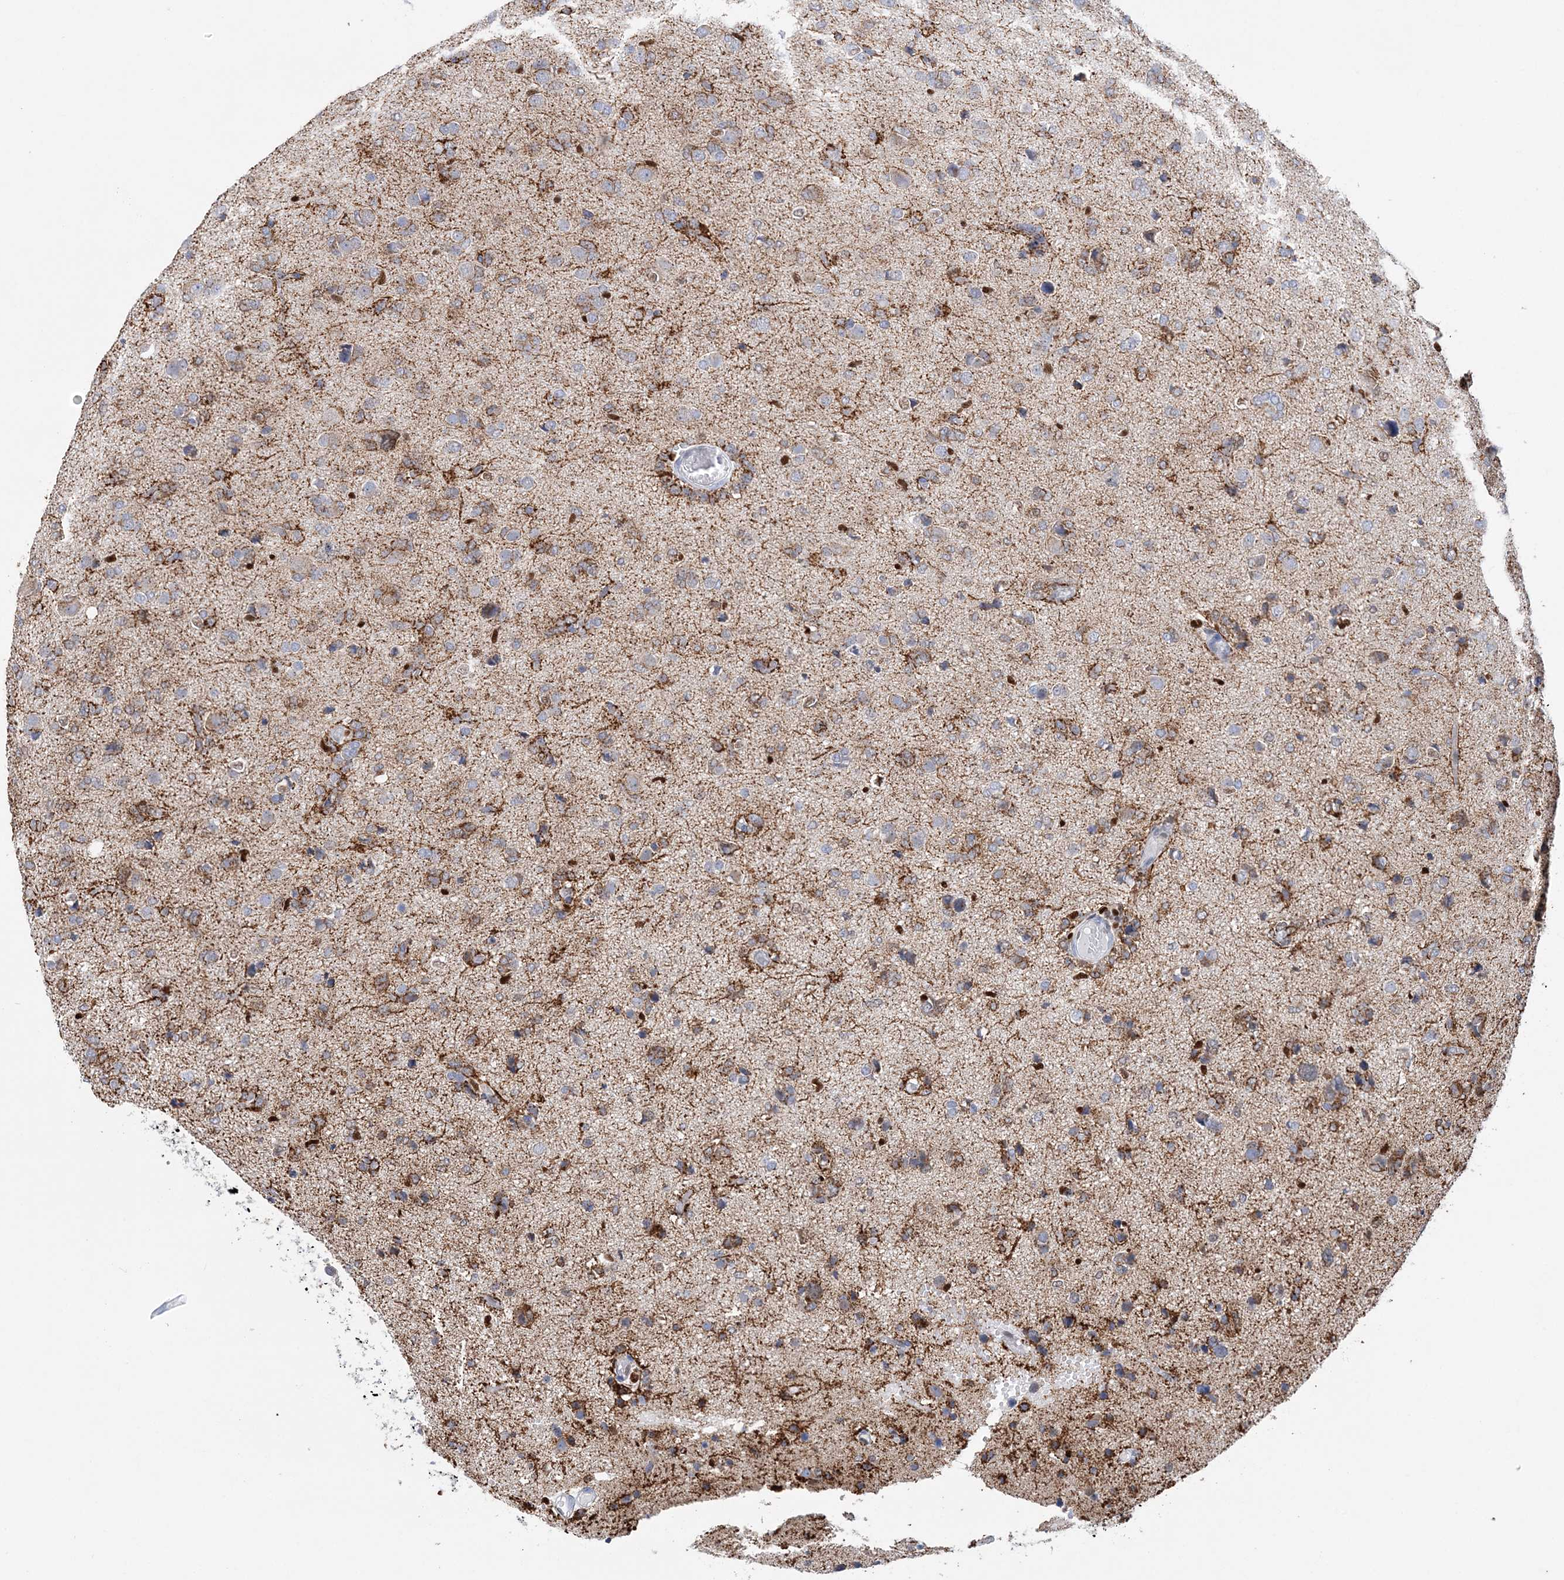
{"staining": {"intensity": "negative", "quantity": "none", "location": "none"}, "tissue": "glioma", "cell_type": "Tumor cells", "image_type": "cancer", "snomed": [{"axis": "morphology", "description": "Glioma, malignant, High grade"}, {"axis": "topography", "description": "Brain"}], "caption": "Tumor cells are negative for brown protein staining in high-grade glioma (malignant). (DAB immunohistochemistry, high magnification).", "gene": "NIT2", "patient": {"sex": "female", "age": 59}}